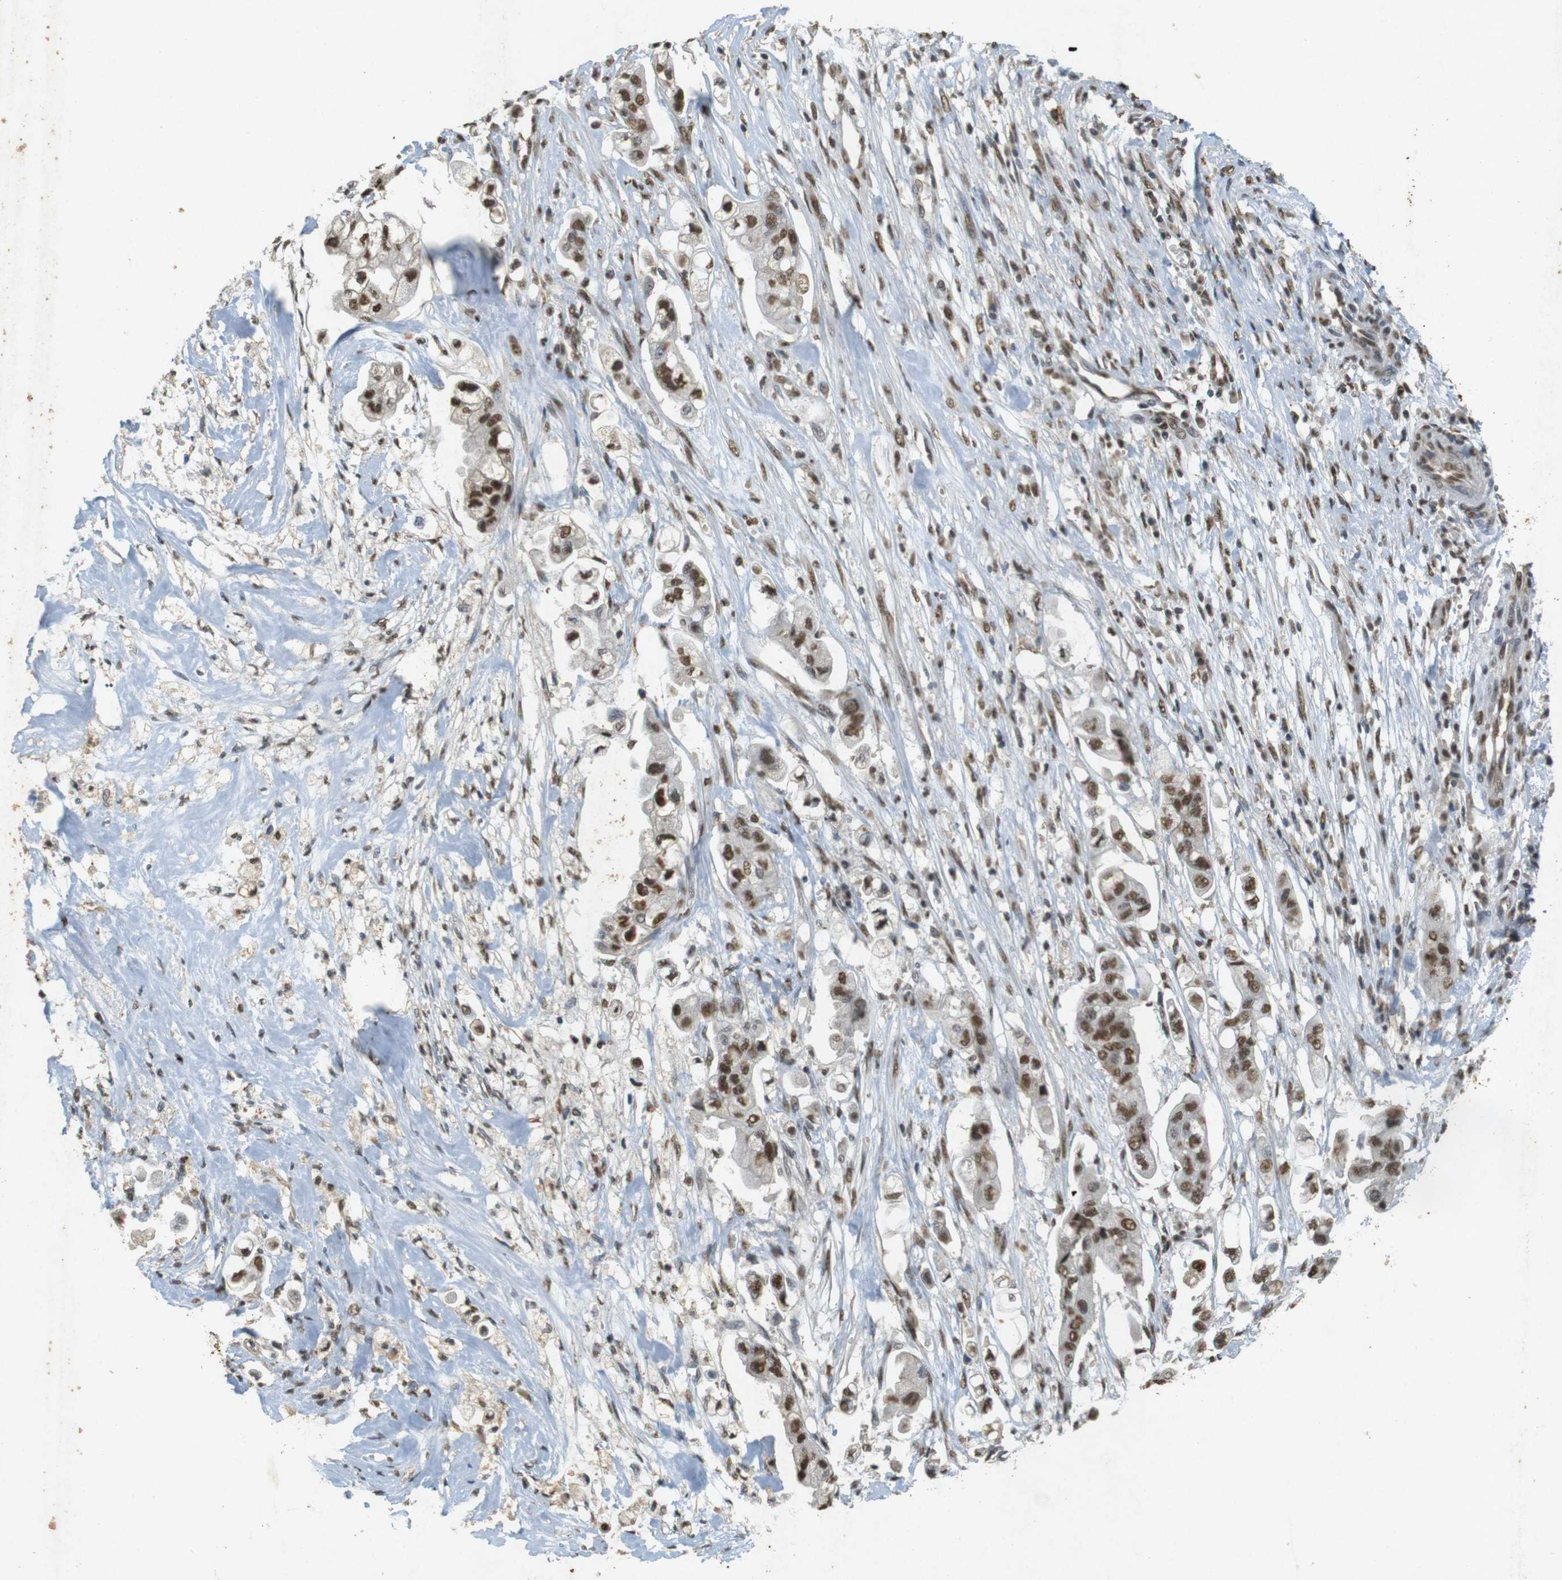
{"staining": {"intensity": "moderate", "quantity": ">75%", "location": "nuclear"}, "tissue": "stomach cancer", "cell_type": "Tumor cells", "image_type": "cancer", "snomed": [{"axis": "morphology", "description": "Adenocarcinoma, NOS"}, {"axis": "topography", "description": "Stomach"}], "caption": "A medium amount of moderate nuclear expression is seen in about >75% of tumor cells in adenocarcinoma (stomach) tissue. Nuclei are stained in blue.", "gene": "GATA4", "patient": {"sex": "male", "age": 62}}